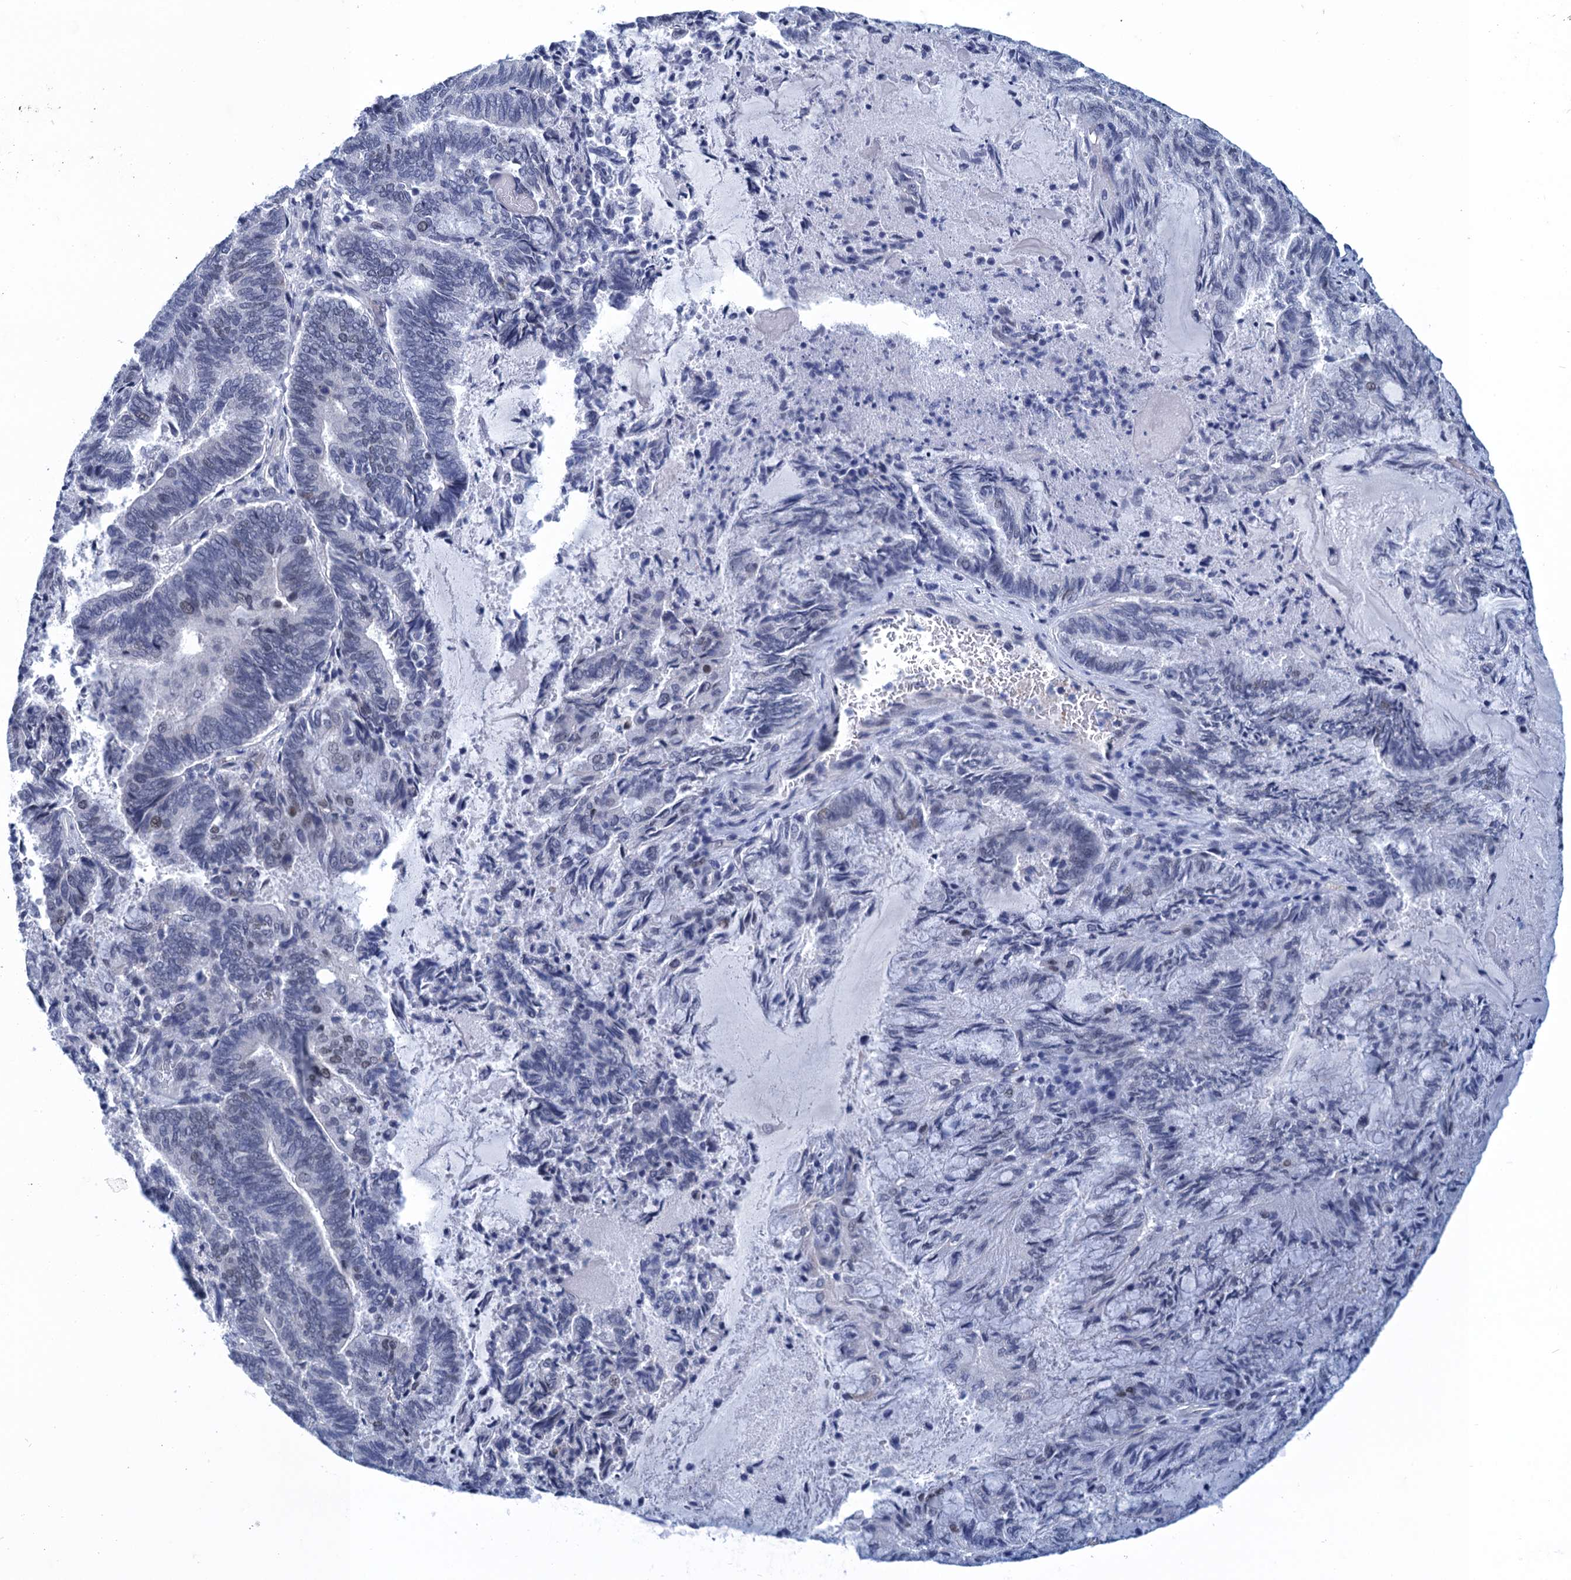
{"staining": {"intensity": "negative", "quantity": "none", "location": "none"}, "tissue": "endometrial cancer", "cell_type": "Tumor cells", "image_type": "cancer", "snomed": [{"axis": "morphology", "description": "Adenocarcinoma, NOS"}, {"axis": "topography", "description": "Endometrium"}], "caption": "Immunohistochemistry histopathology image of neoplastic tissue: endometrial adenocarcinoma stained with DAB shows no significant protein staining in tumor cells.", "gene": "GINS3", "patient": {"sex": "female", "age": 80}}